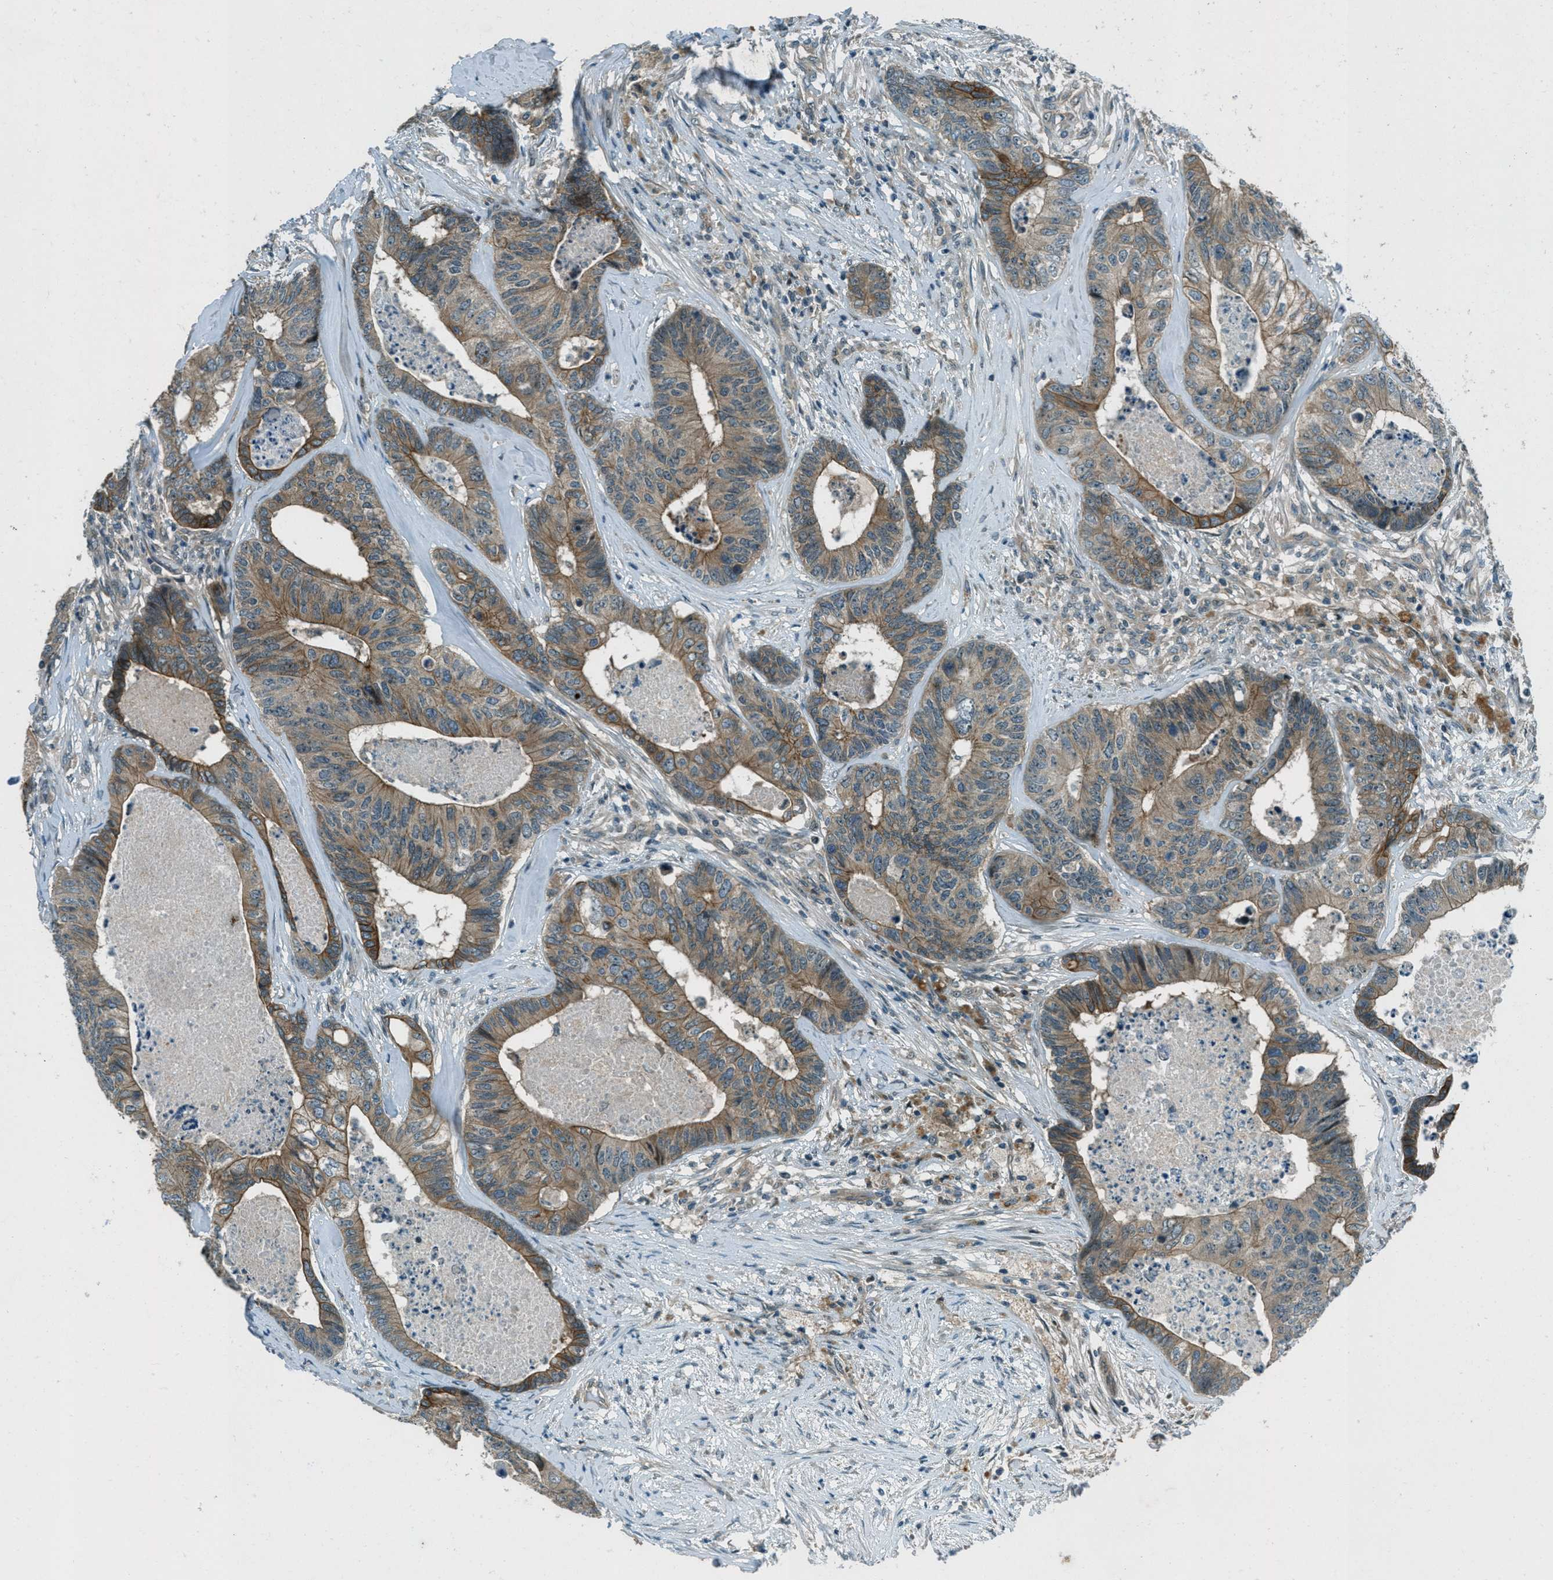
{"staining": {"intensity": "moderate", "quantity": ">75%", "location": "cytoplasmic/membranous"}, "tissue": "colorectal cancer", "cell_type": "Tumor cells", "image_type": "cancer", "snomed": [{"axis": "morphology", "description": "Adenocarcinoma, NOS"}, {"axis": "topography", "description": "Colon"}], "caption": "This photomicrograph exhibits IHC staining of human colorectal cancer (adenocarcinoma), with medium moderate cytoplasmic/membranous positivity in approximately >75% of tumor cells.", "gene": "STK11", "patient": {"sex": "female", "age": 67}}